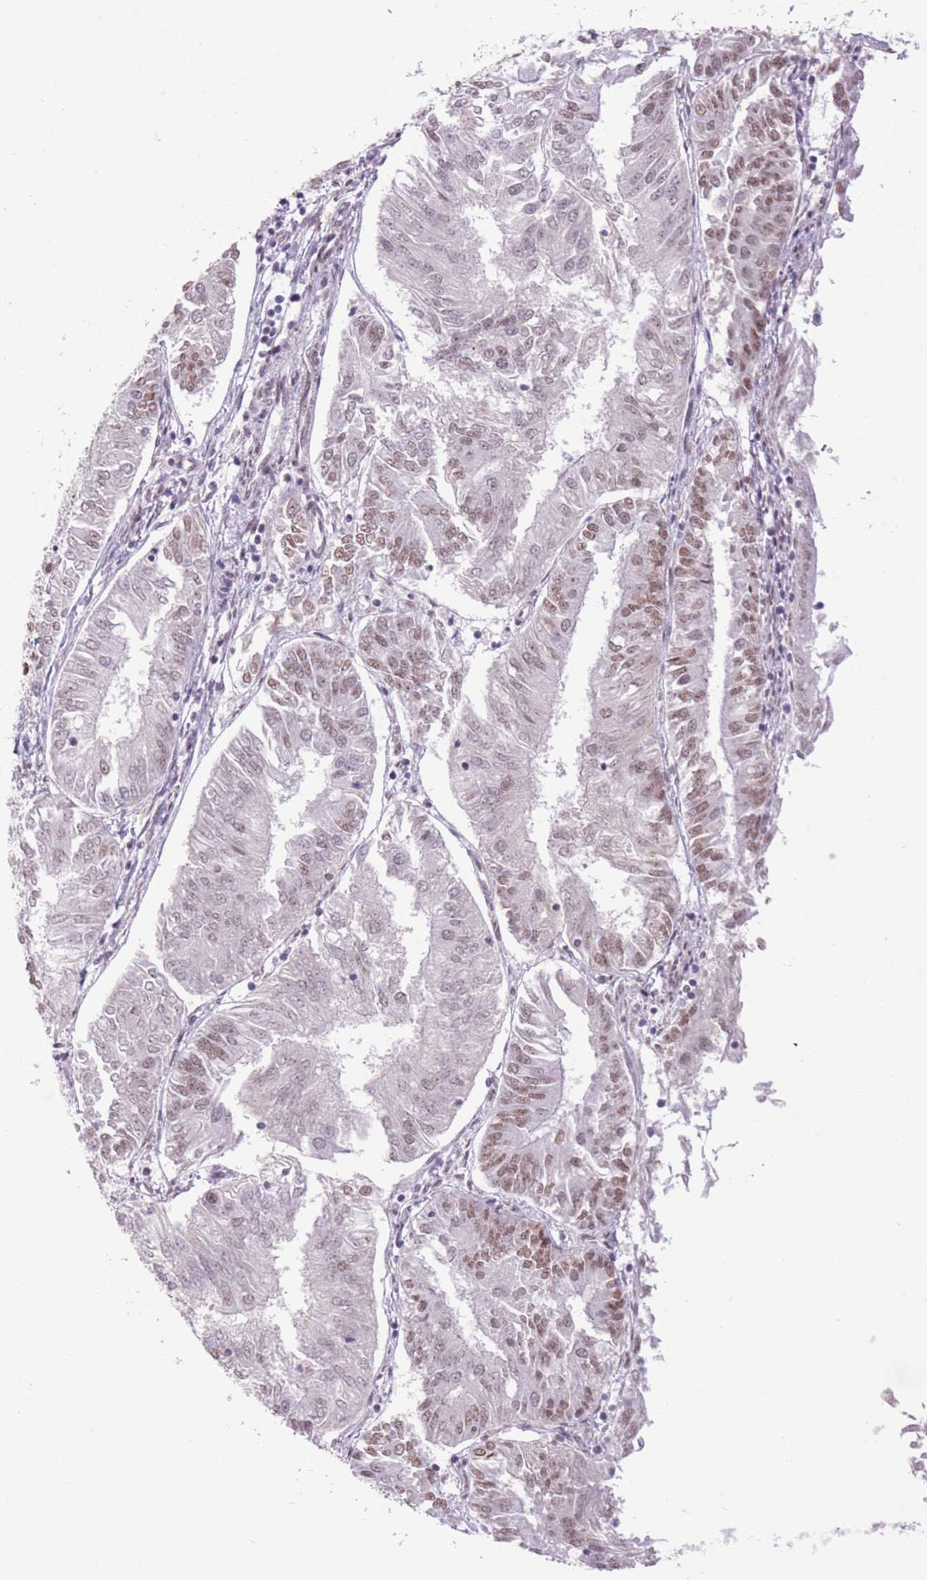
{"staining": {"intensity": "moderate", "quantity": "25%-75%", "location": "nuclear"}, "tissue": "endometrial cancer", "cell_type": "Tumor cells", "image_type": "cancer", "snomed": [{"axis": "morphology", "description": "Adenocarcinoma, NOS"}, {"axis": "topography", "description": "Endometrium"}], "caption": "This is a photomicrograph of IHC staining of endometrial cancer, which shows moderate expression in the nuclear of tumor cells.", "gene": "ZBED5", "patient": {"sex": "female", "age": 58}}